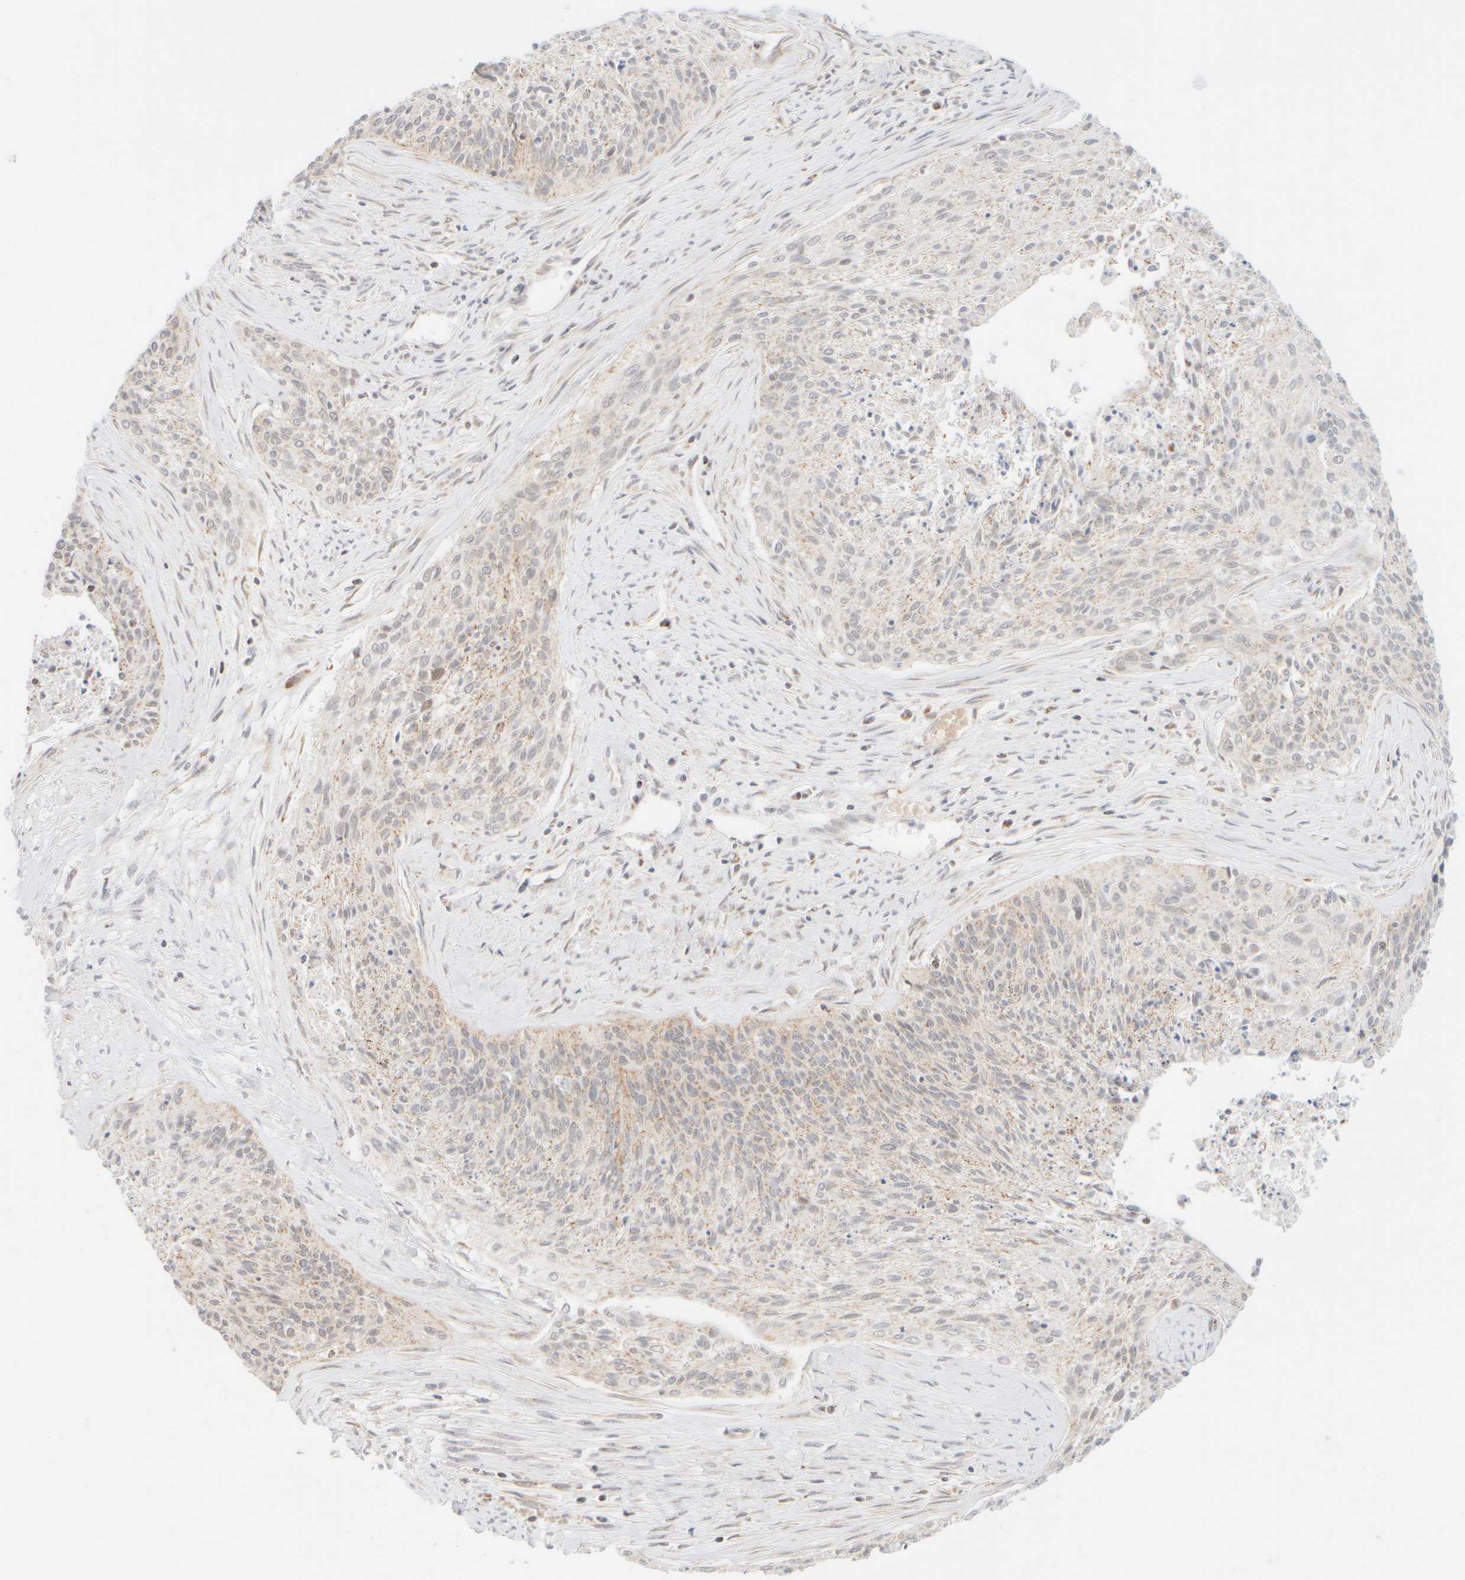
{"staining": {"intensity": "weak", "quantity": "<25%", "location": "cytoplasmic/membranous"}, "tissue": "cervical cancer", "cell_type": "Tumor cells", "image_type": "cancer", "snomed": [{"axis": "morphology", "description": "Squamous cell carcinoma, NOS"}, {"axis": "topography", "description": "Cervix"}], "caption": "This histopathology image is of cervical squamous cell carcinoma stained with immunohistochemistry (IHC) to label a protein in brown with the nuclei are counter-stained blue. There is no positivity in tumor cells. (DAB immunohistochemistry visualized using brightfield microscopy, high magnification).", "gene": "PPM1K", "patient": {"sex": "female", "age": 55}}